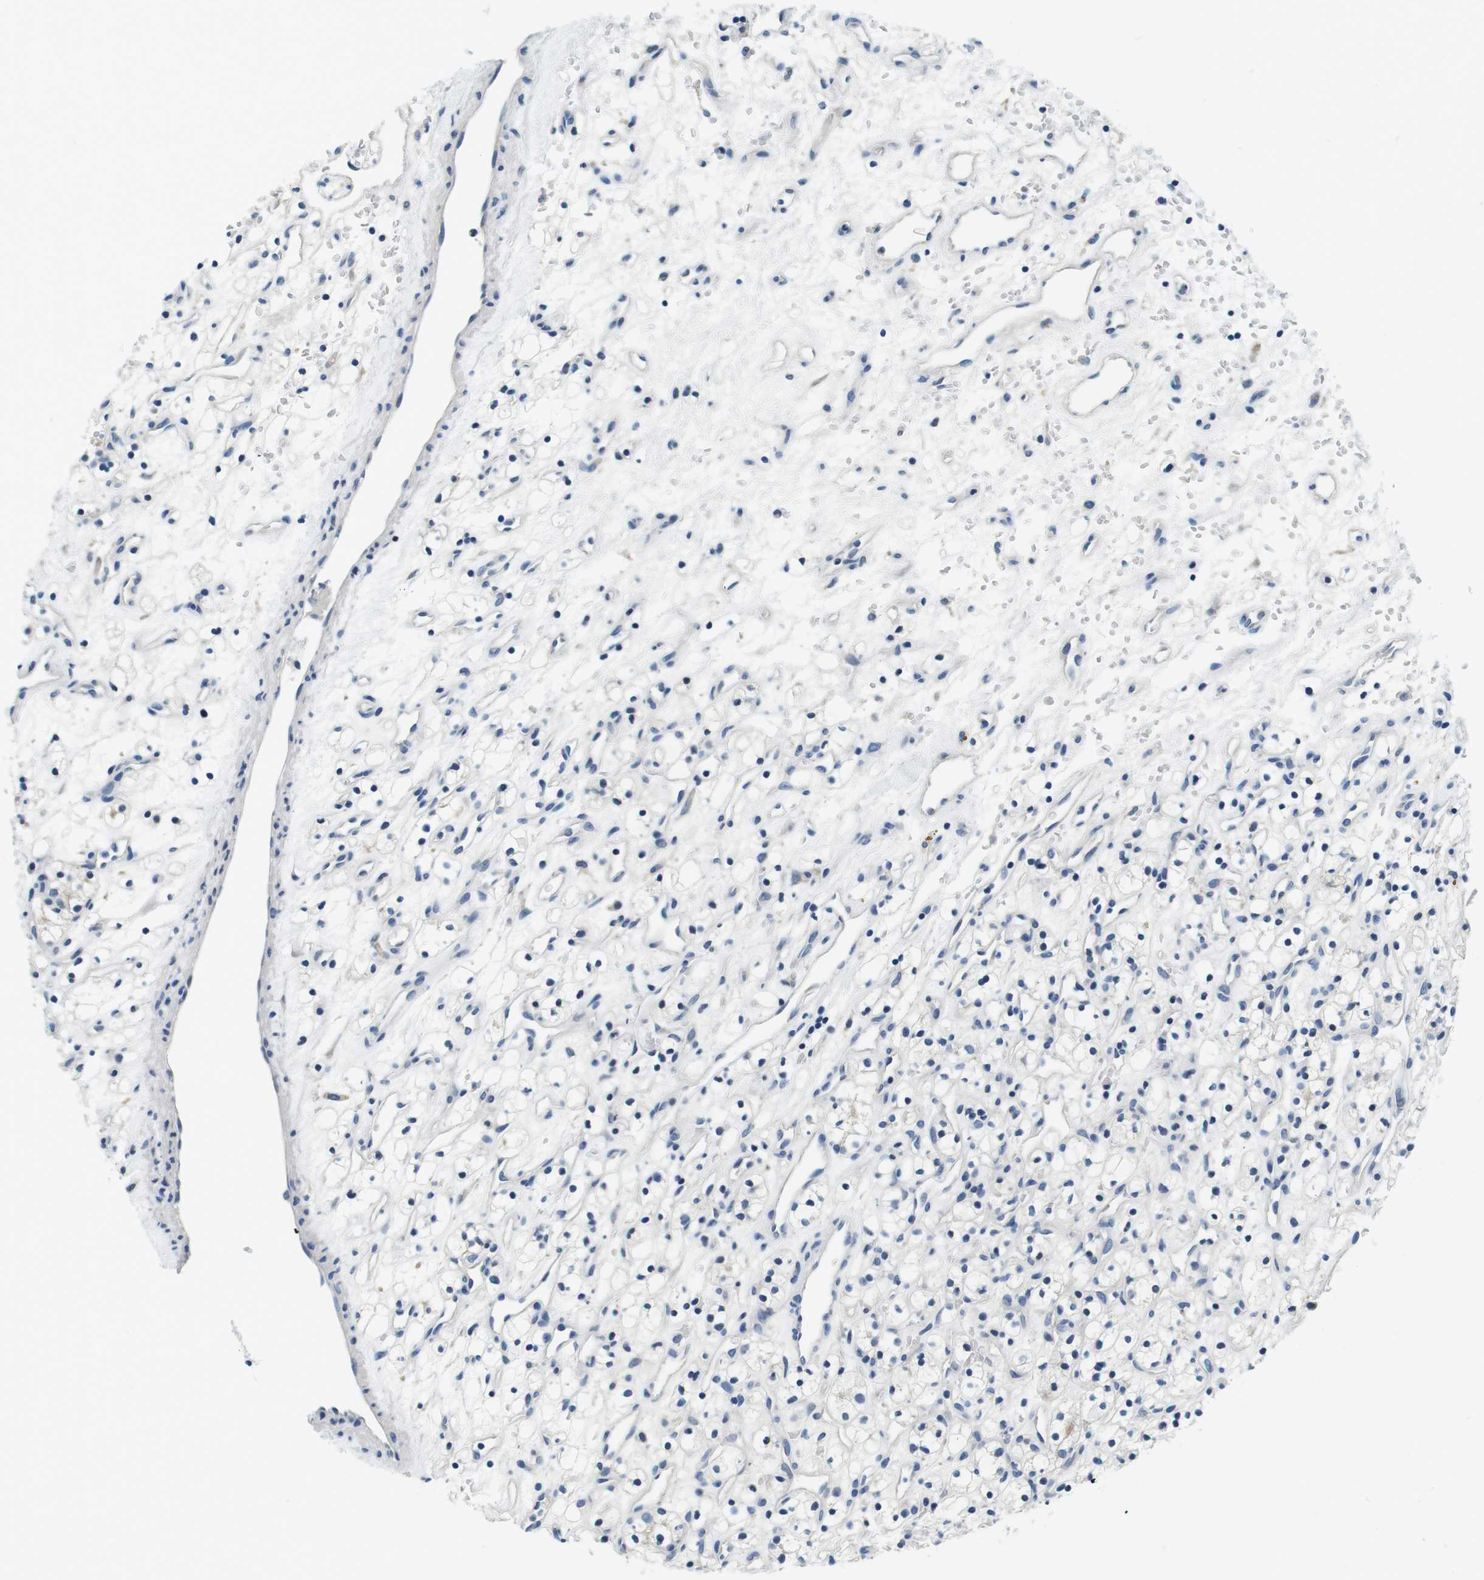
{"staining": {"intensity": "negative", "quantity": "none", "location": "none"}, "tissue": "renal cancer", "cell_type": "Tumor cells", "image_type": "cancer", "snomed": [{"axis": "morphology", "description": "Adenocarcinoma, NOS"}, {"axis": "topography", "description": "Kidney"}], "caption": "Tumor cells show no significant expression in adenocarcinoma (renal). (Stains: DAB (3,3'-diaminobenzidine) immunohistochemistry with hematoxylin counter stain, Microscopy: brightfield microscopy at high magnification).", "gene": "KCNJ5", "patient": {"sex": "female", "age": 60}}